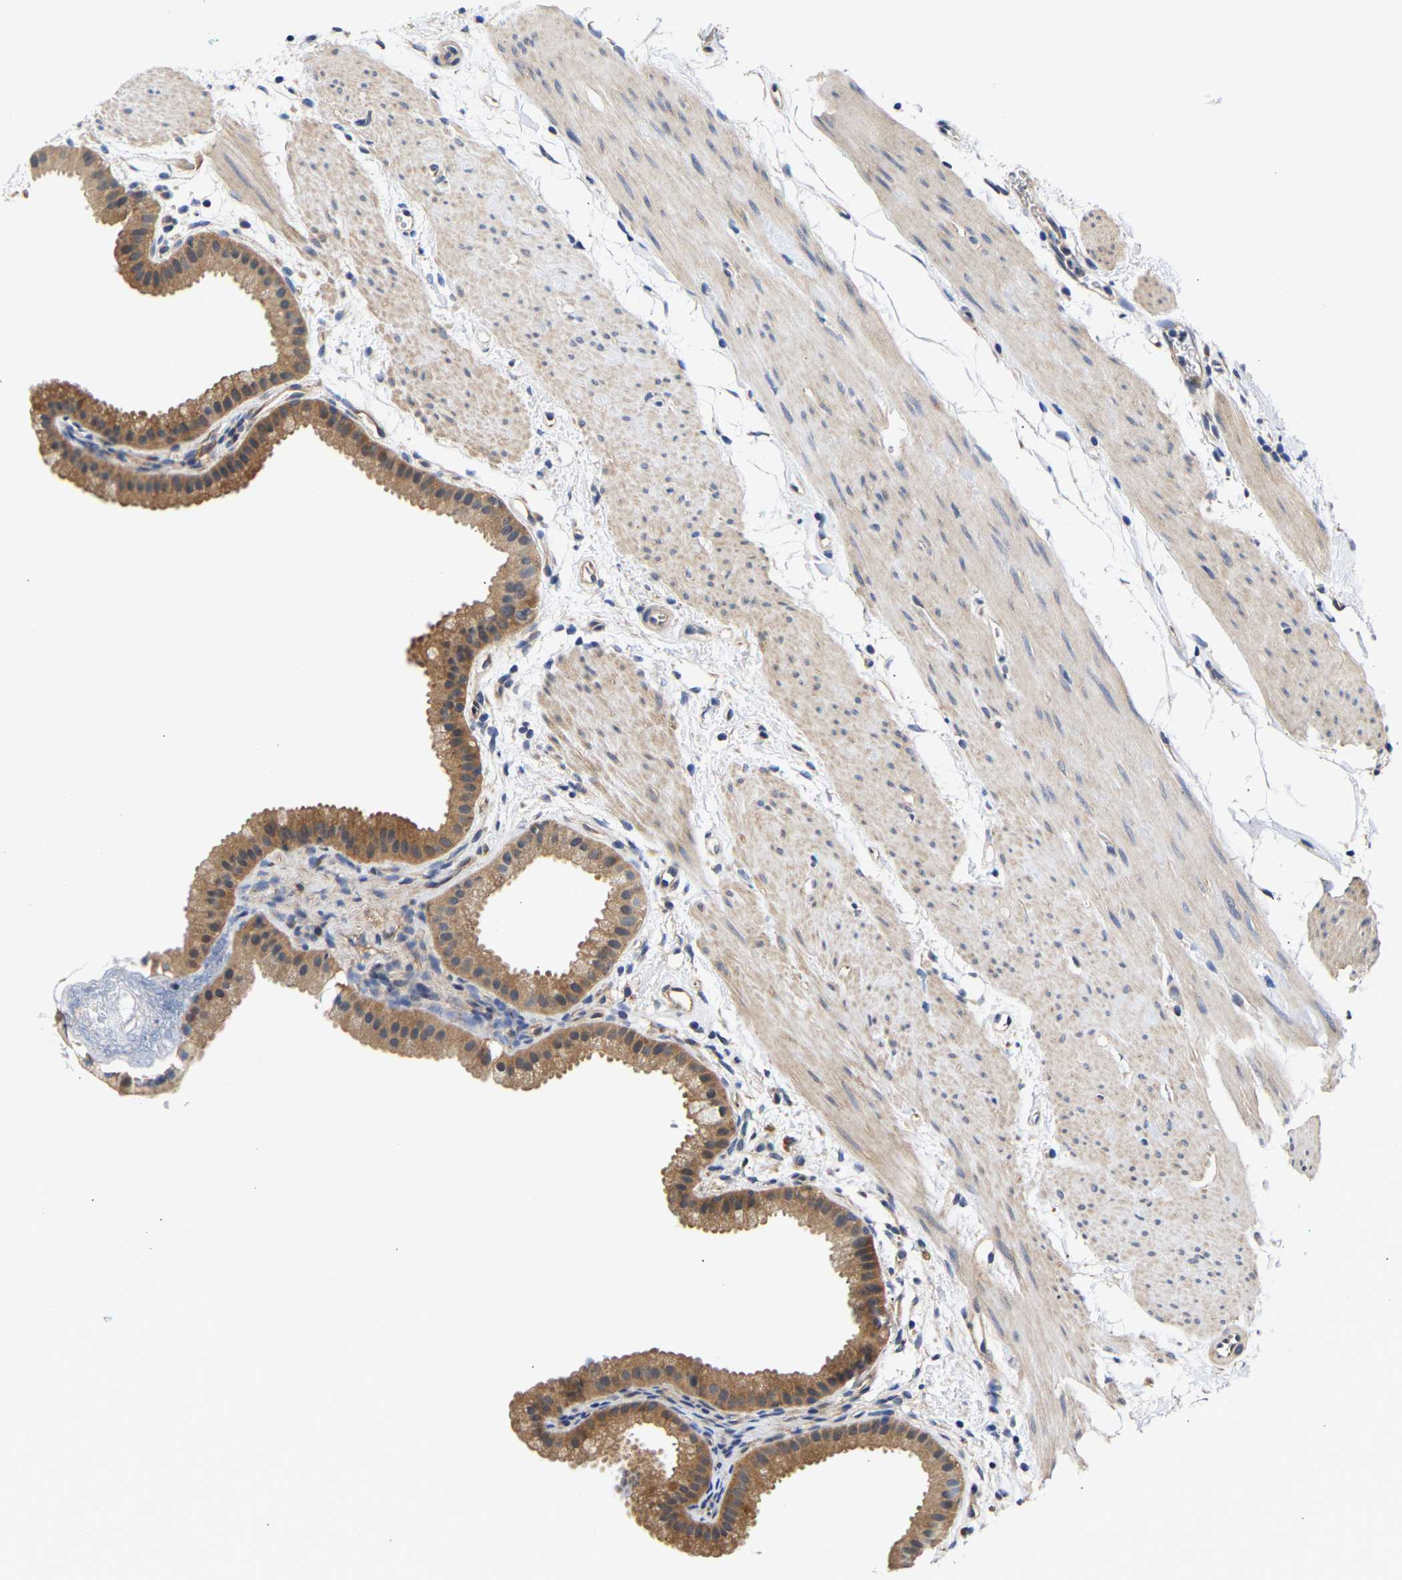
{"staining": {"intensity": "moderate", "quantity": ">75%", "location": "cytoplasmic/membranous"}, "tissue": "gallbladder", "cell_type": "Glandular cells", "image_type": "normal", "snomed": [{"axis": "morphology", "description": "Normal tissue, NOS"}, {"axis": "topography", "description": "Gallbladder"}], "caption": "Gallbladder stained for a protein reveals moderate cytoplasmic/membranous positivity in glandular cells. The staining is performed using DAB (3,3'-diaminobenzidine) brown chromogen to label protein expression. The nuclei are counter-stained blue using hematoxylin.", "gene": "CCDC6", "patient": {"sex": "female", "age": 64}}